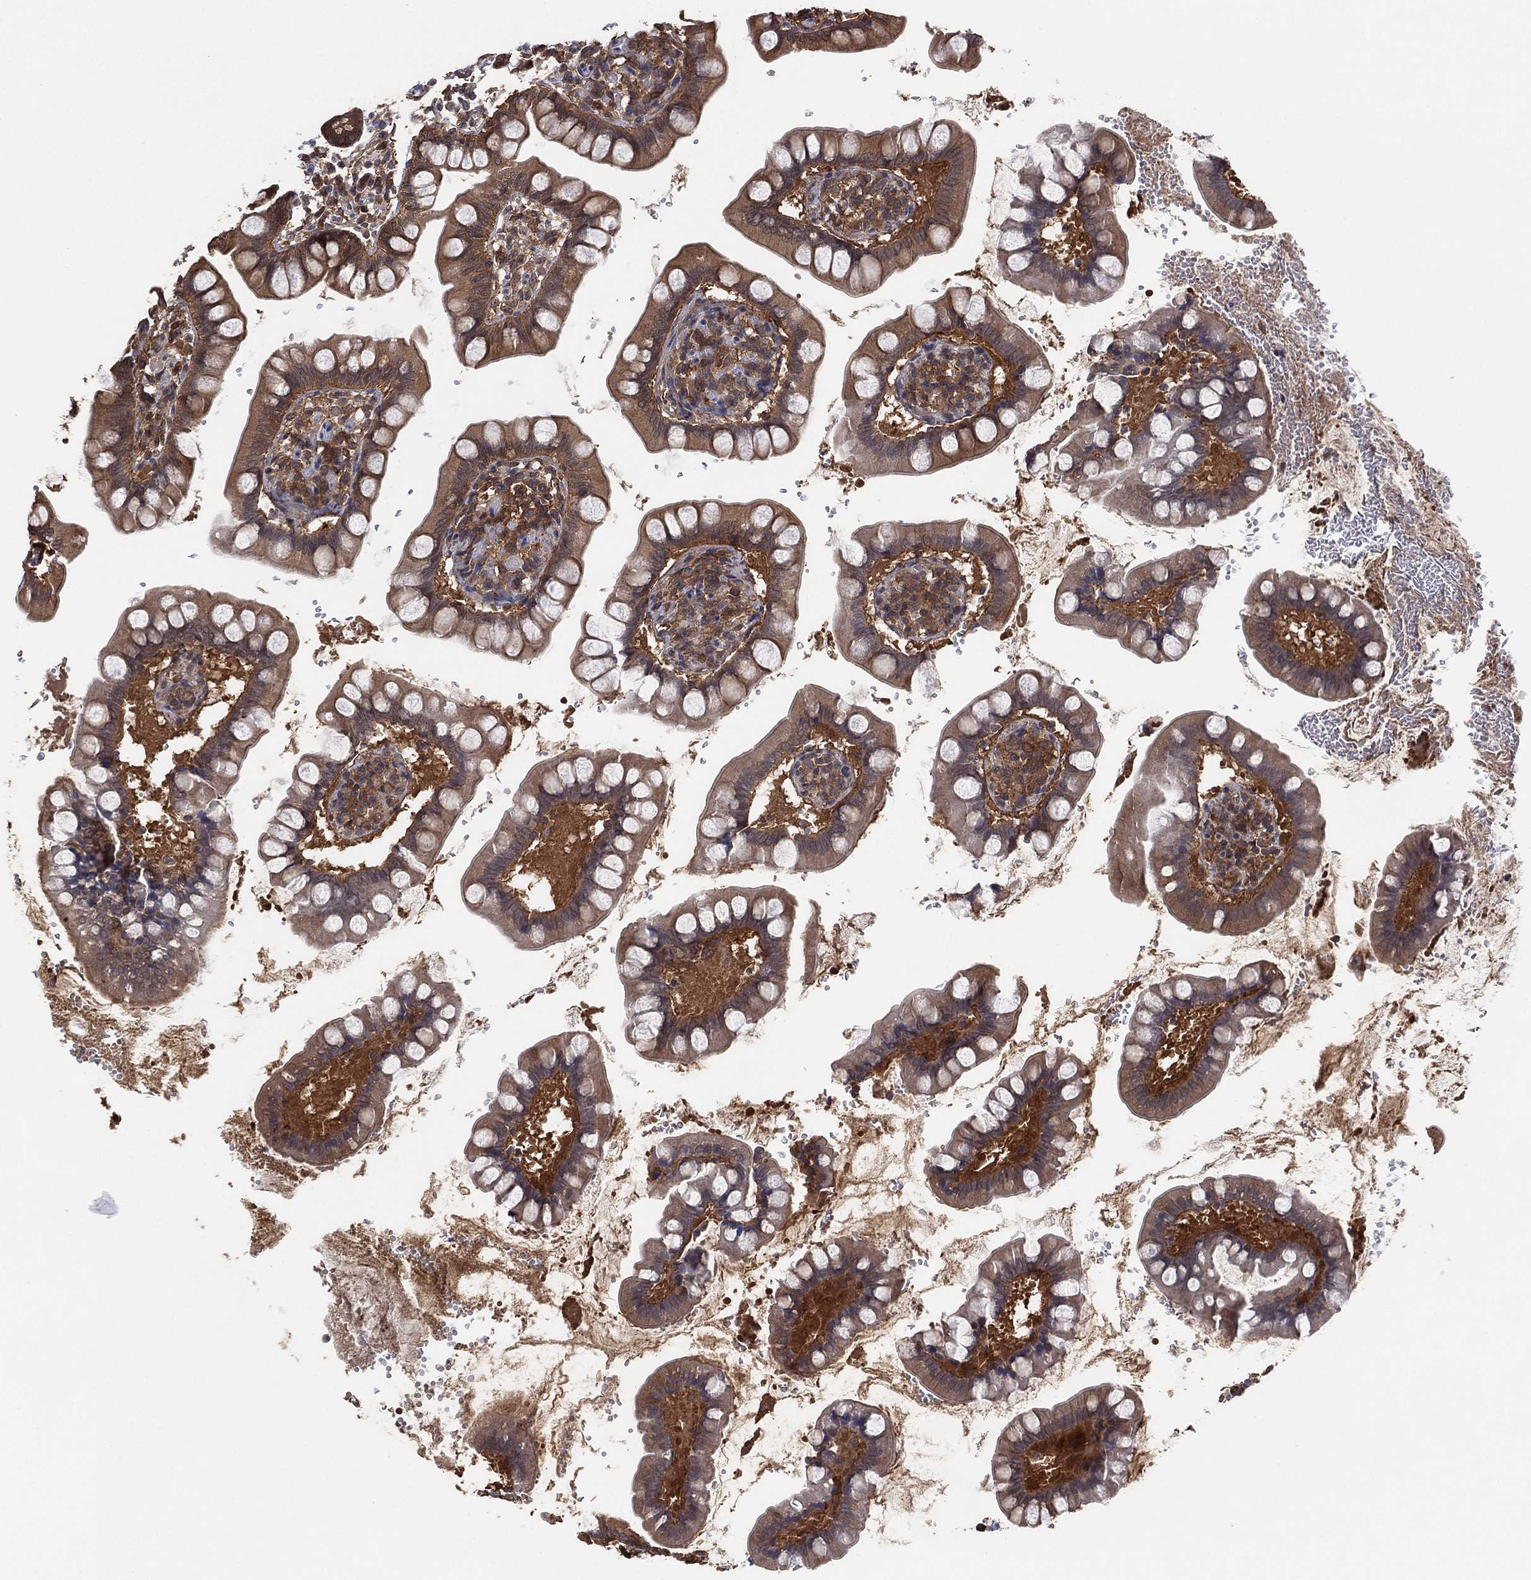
{"staining": {"intensity": "moderate", "quantity": "25%-75%", "location": "cytoplasmic/membranous"}, "tissue": "small intestine", "cell_type": "Glandular cells", "image_type": "normal", "snomed": [{"axis": "morphology", "description": "Normal tissue, NOS"}, {"axis": "topography", "description": "Small intestine"}], "caption": "Brown immunohistochemical staining in unremarkable small intestine exhibits moderate cytoplasmic/membranous positivity in approximately 25%-75% of glandular cells. (DAB (3,3'-diaminobenzidine) IHC with brightfield microscopy, high magnification).", "gene": "PSMG4", "patient": {"sex": "female", "age": 56}}